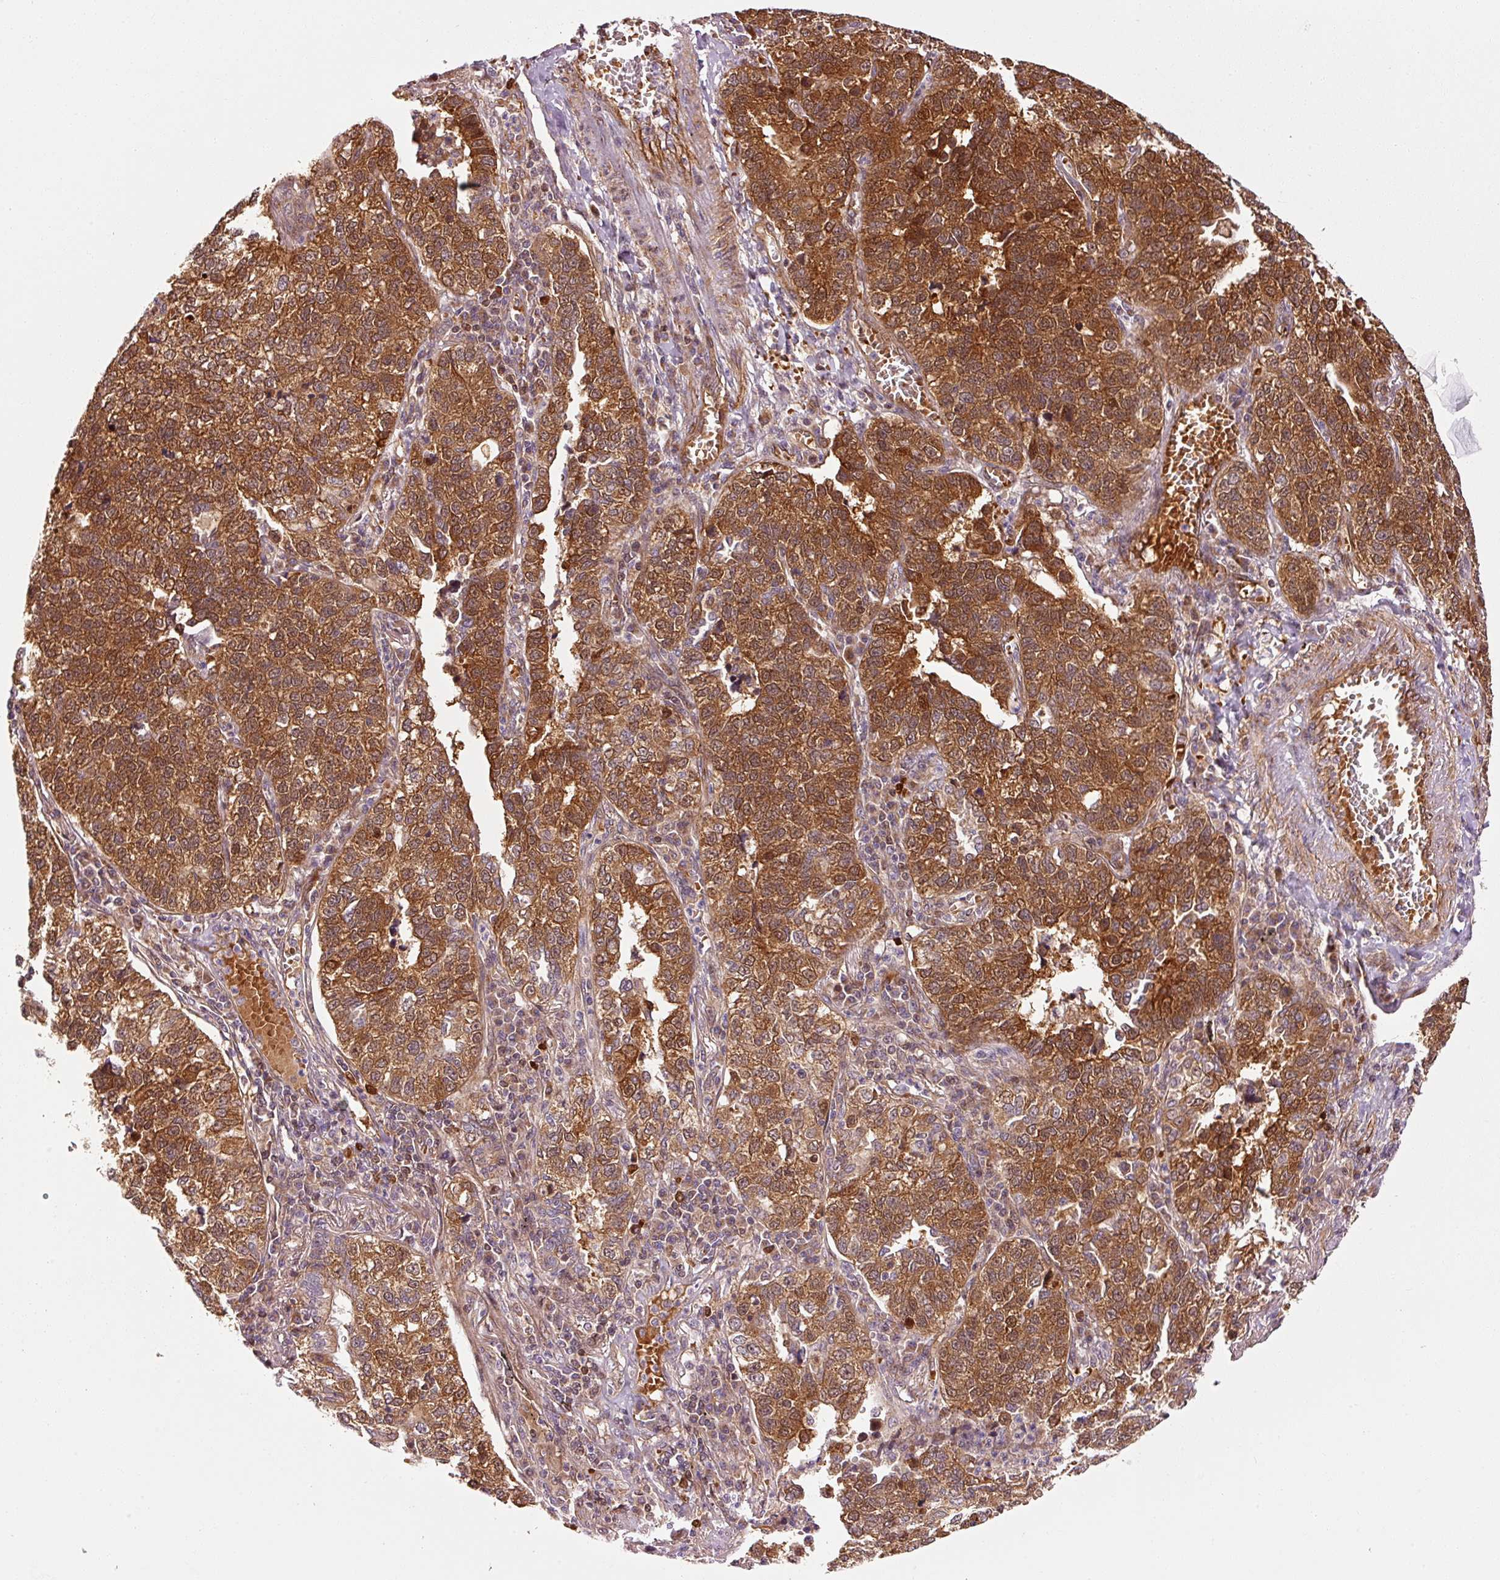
{"staining": {"intensity": "strong", "quantity": ">75%", "location": "cytoplasmic/membranous,nuclear"}, "tissue": "lung cancer", "cell_type": "Tumor cells", "image_type": "cancer", "snomed": [{"axis": "morphology", "description": "Adenocarcinoma, NOS"}, {"axis": "topography", "description": "Lung"}], "caption": "High-magnification brightfield microscopy of lung cancer (adenocarcinoma) stained with DAB (brown) and counterstained with hematoxylin (blue). tumor cells exhibit strong cytoplasmic/membranous and nuclear expression is seen in approximately>75% of cells.", "gene": "PPP1R14B", "patient": {"sex": "male", "age": 49}}